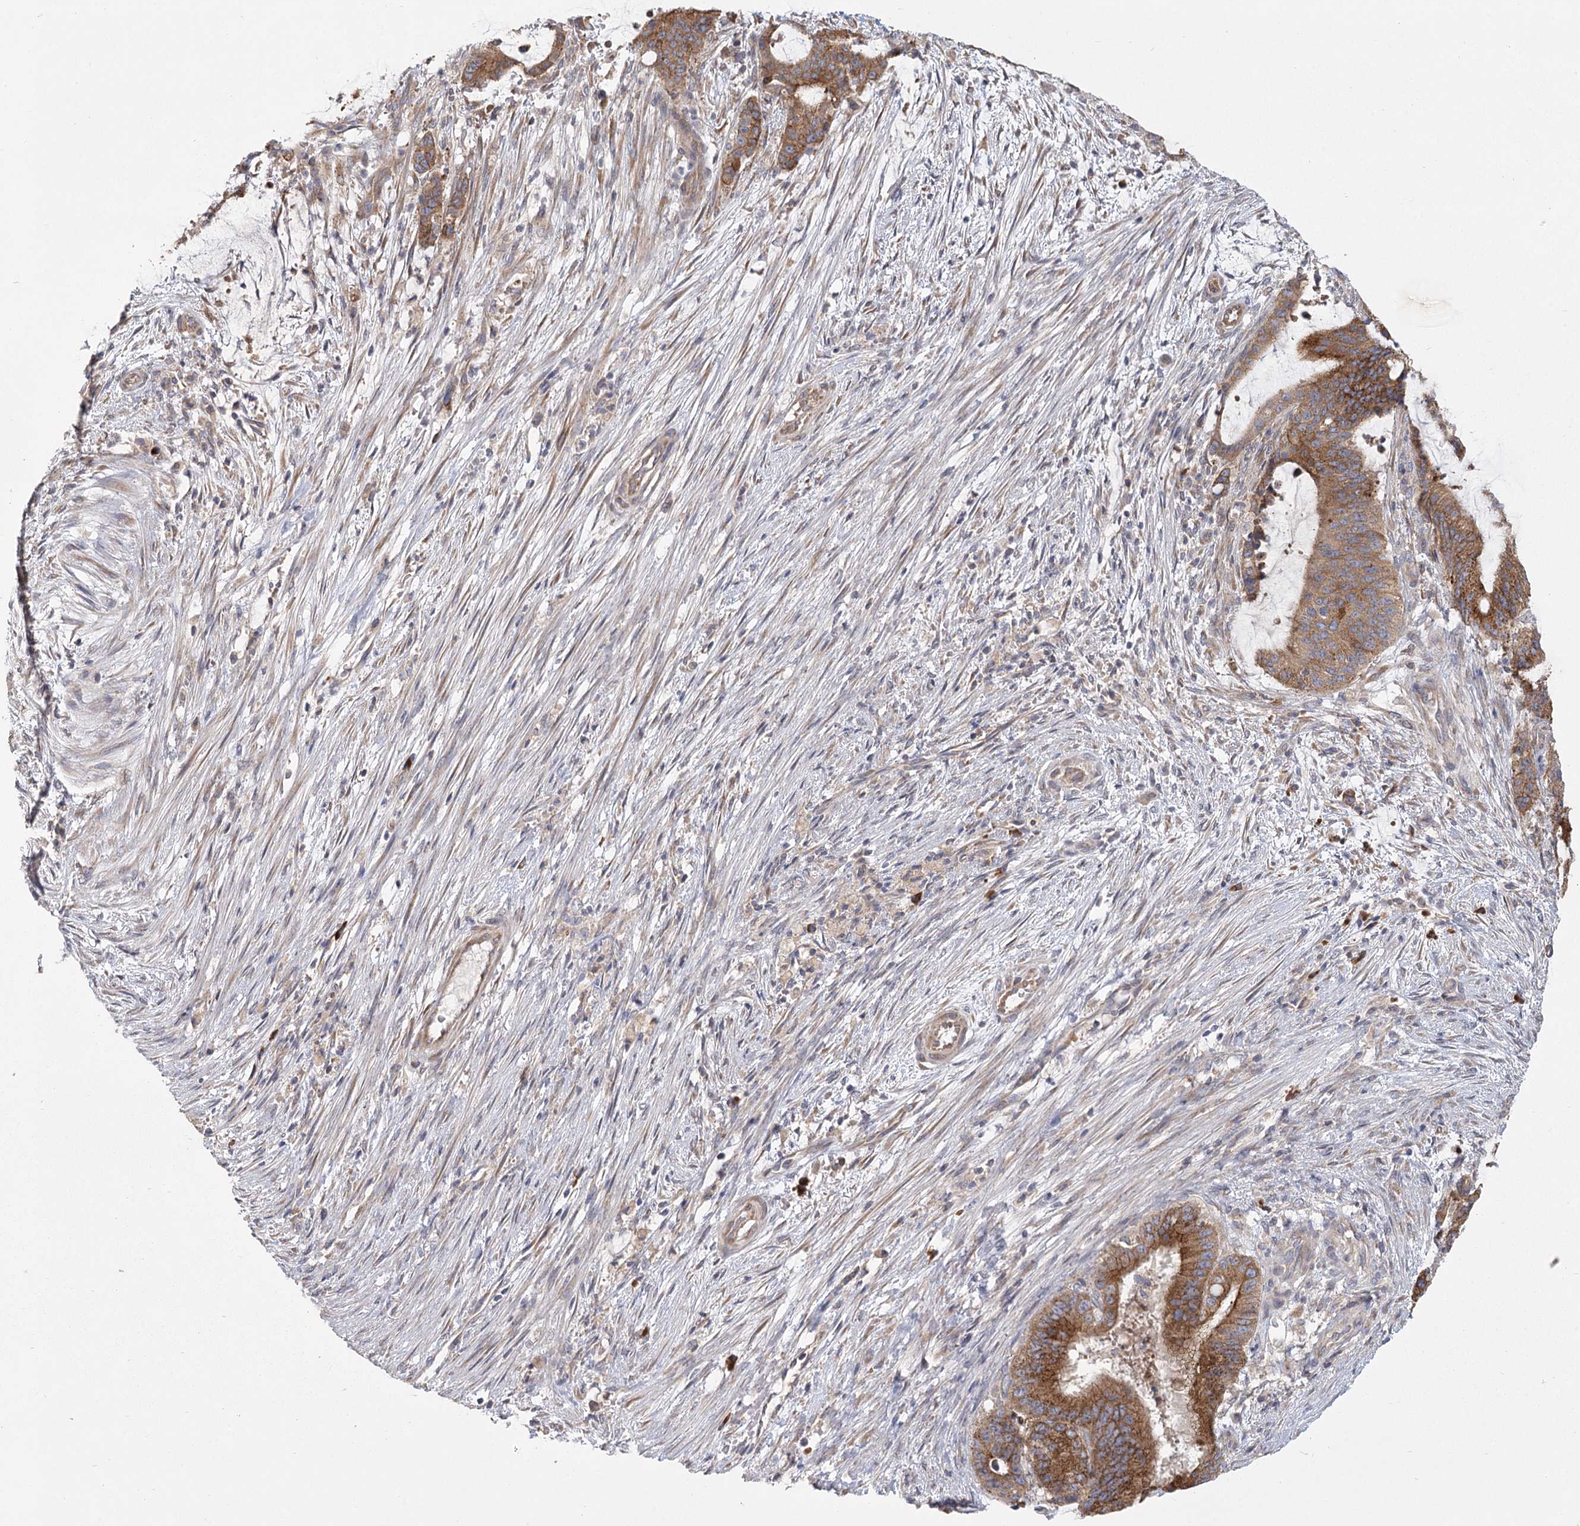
{"staining": {"intensity": "strong", "quantity": ">75%", "location": "cytoplasmic/membranous"}, "tissue": "liver cancer", "cell_type": "Tumor cells", "image_type": "cancer", "snomed": [{"axis": "morphology", "description": "Normal tissue, NOS"}, {"axis": "morphology", "description": "Cholangiocarcinoma"}, {"axis": "topography", "description": "Liver"}, {"axis": "topography", "description": "Peripheral nerve tissue"}], "caption": "Liver cholangiocarcinoma tissue exhibits strong cytoplasmic/membranous staining in about >75% of tumor cells, visualized by immunohistochemistry. Nuclei are stained in blue.", "gene": "CNTLN", "patient": {"sex": "female", "age": 73}}